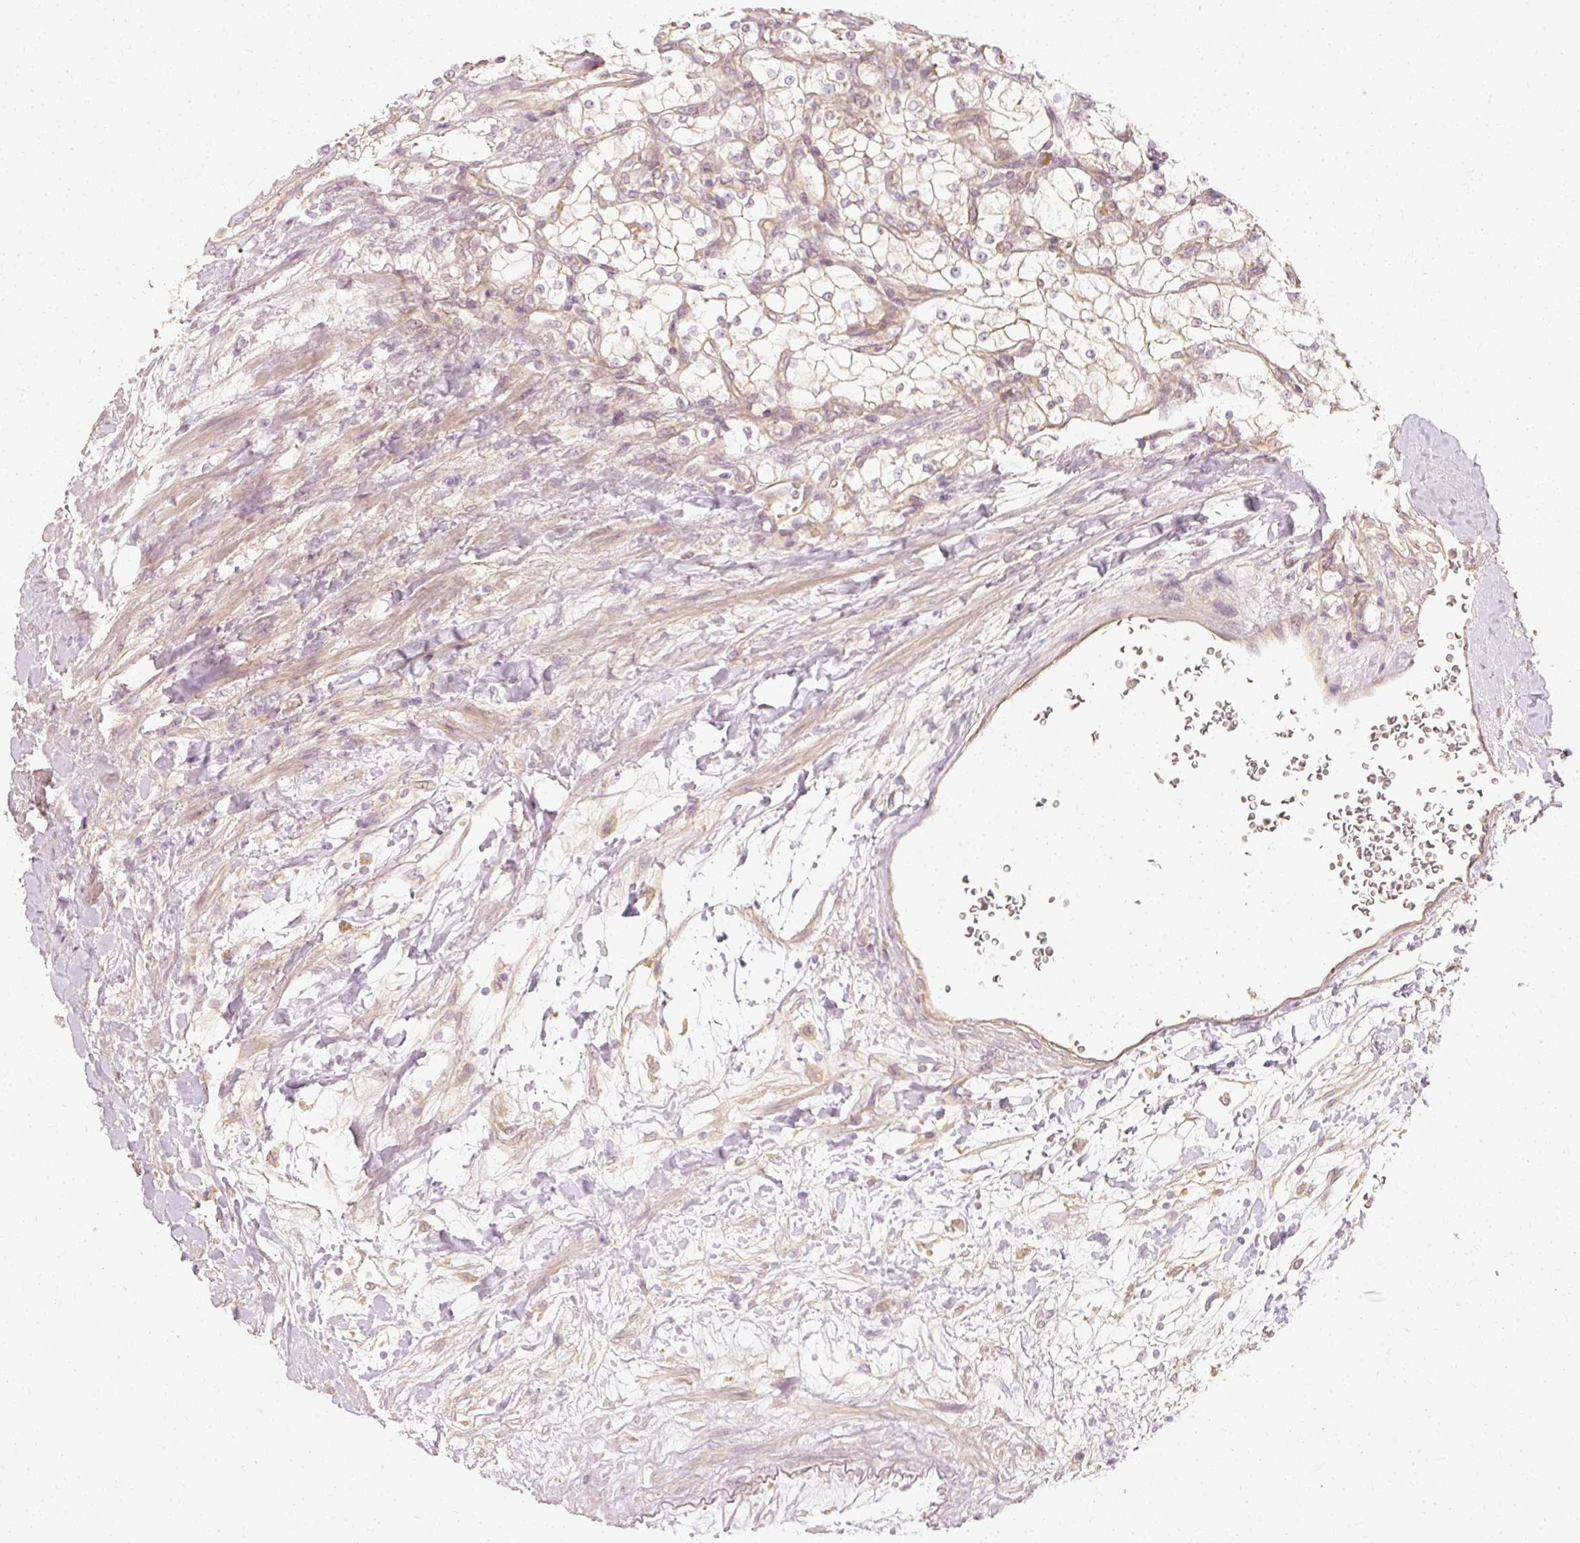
{"staining": {"intensity": "negative", "quantity": "none", "location": "none"}, "tissue": "renal cancer", "cell_type": "Tumor cells", "image_type": "cancer", "snomed": [{"axis": "morphology", "description": "Adenocarcinoma, NOS"}, {"axis": "topography", "description": "Kidney"}], "caption": "High magnification brightfield microscopy of adenocarcinoma (renal) stained with DAB (brown) and counterstained with hematoxylin (blue): tumor cells show no significant expression. (Stains: DAB (3,3'-diaminobenzidine) immunohistochemistry with hematoxylin counter stain, Microscopy: brightfield microscopy at high magnification).", "gene": "GNAQ", "patient": {"sex": "male", "age": 80}}